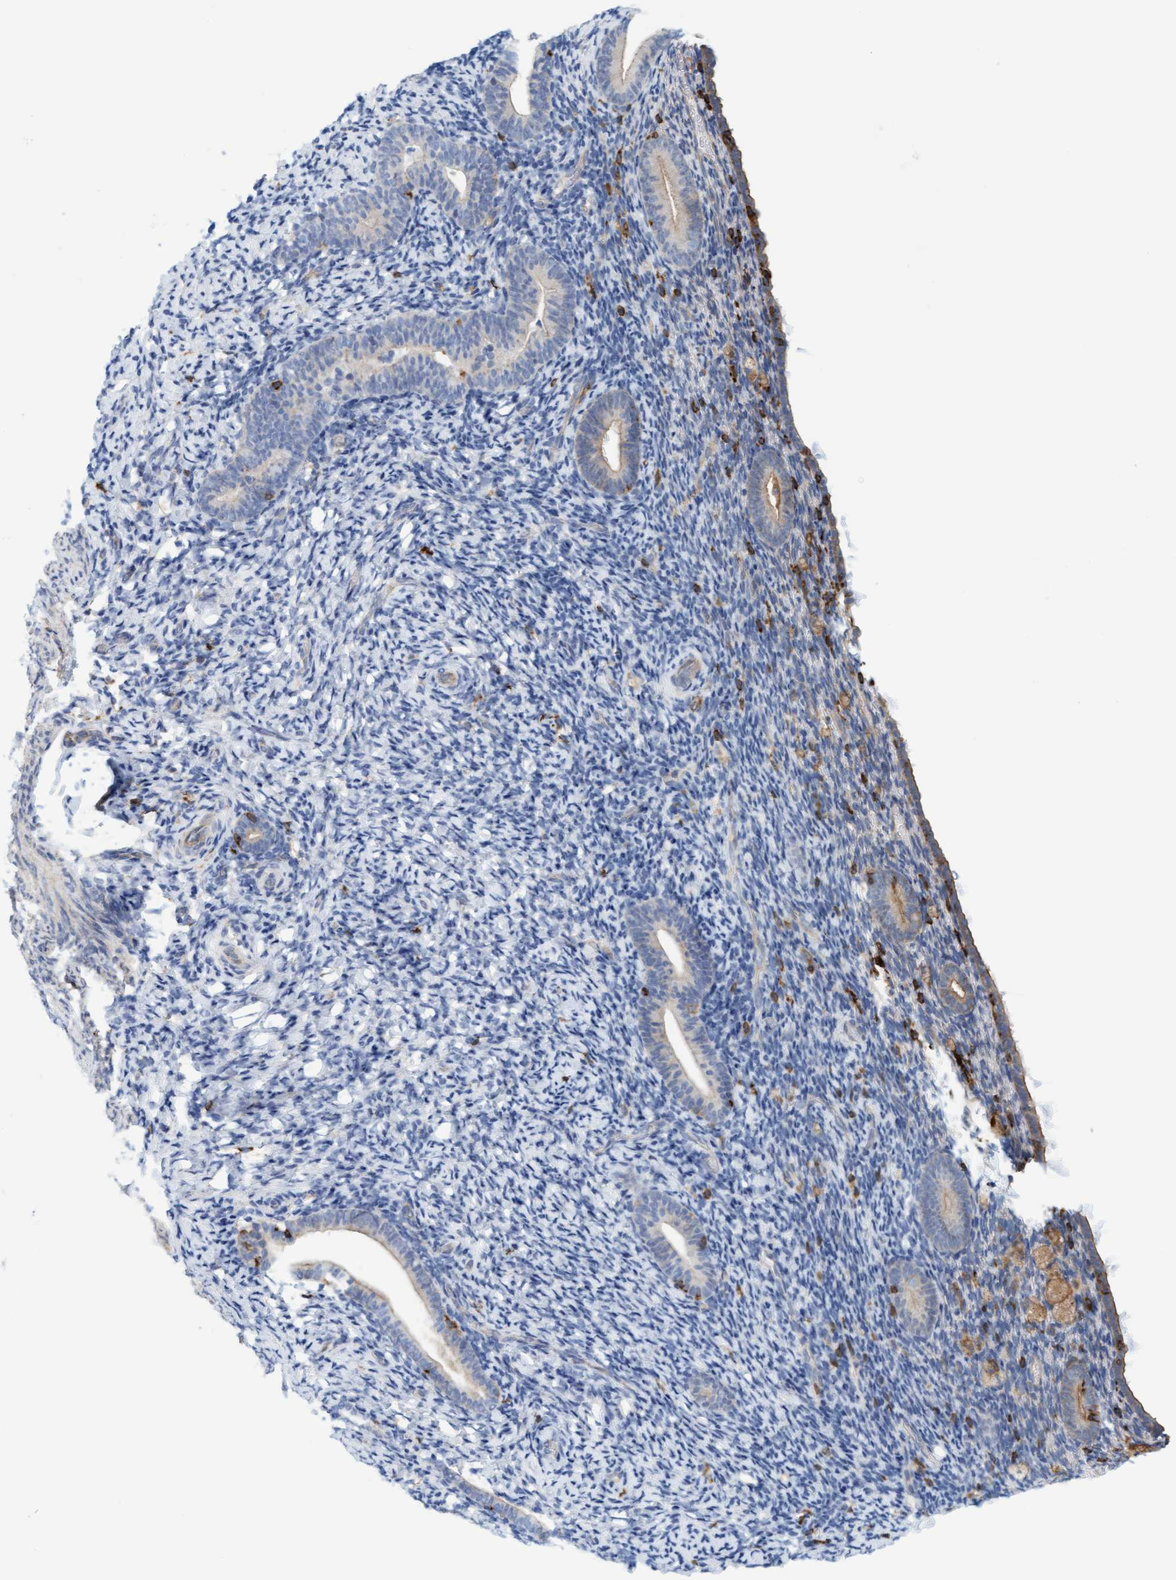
{"staining": {"intensity": "negative", "quantity": "none", "location": "none"}, "tissue": "endometrium", "cell_type": "Cells in endometrial stroma", "image_type": "normal", "snomed": [{"axis": "morphology", "description": "Normal tissue, NOS"}, {"axis": "topography", "description": "Endometrium"}], "caption": "Protein analysis of unremarkable endometrium displays no significant staining in cells in endometrial stroma. The staining is performed using DAB brown chromogen with nuclei counter-stained in using hematoxylin.", "gene": "FNBP1", "patient": {"sex": "female", "age": 51}}